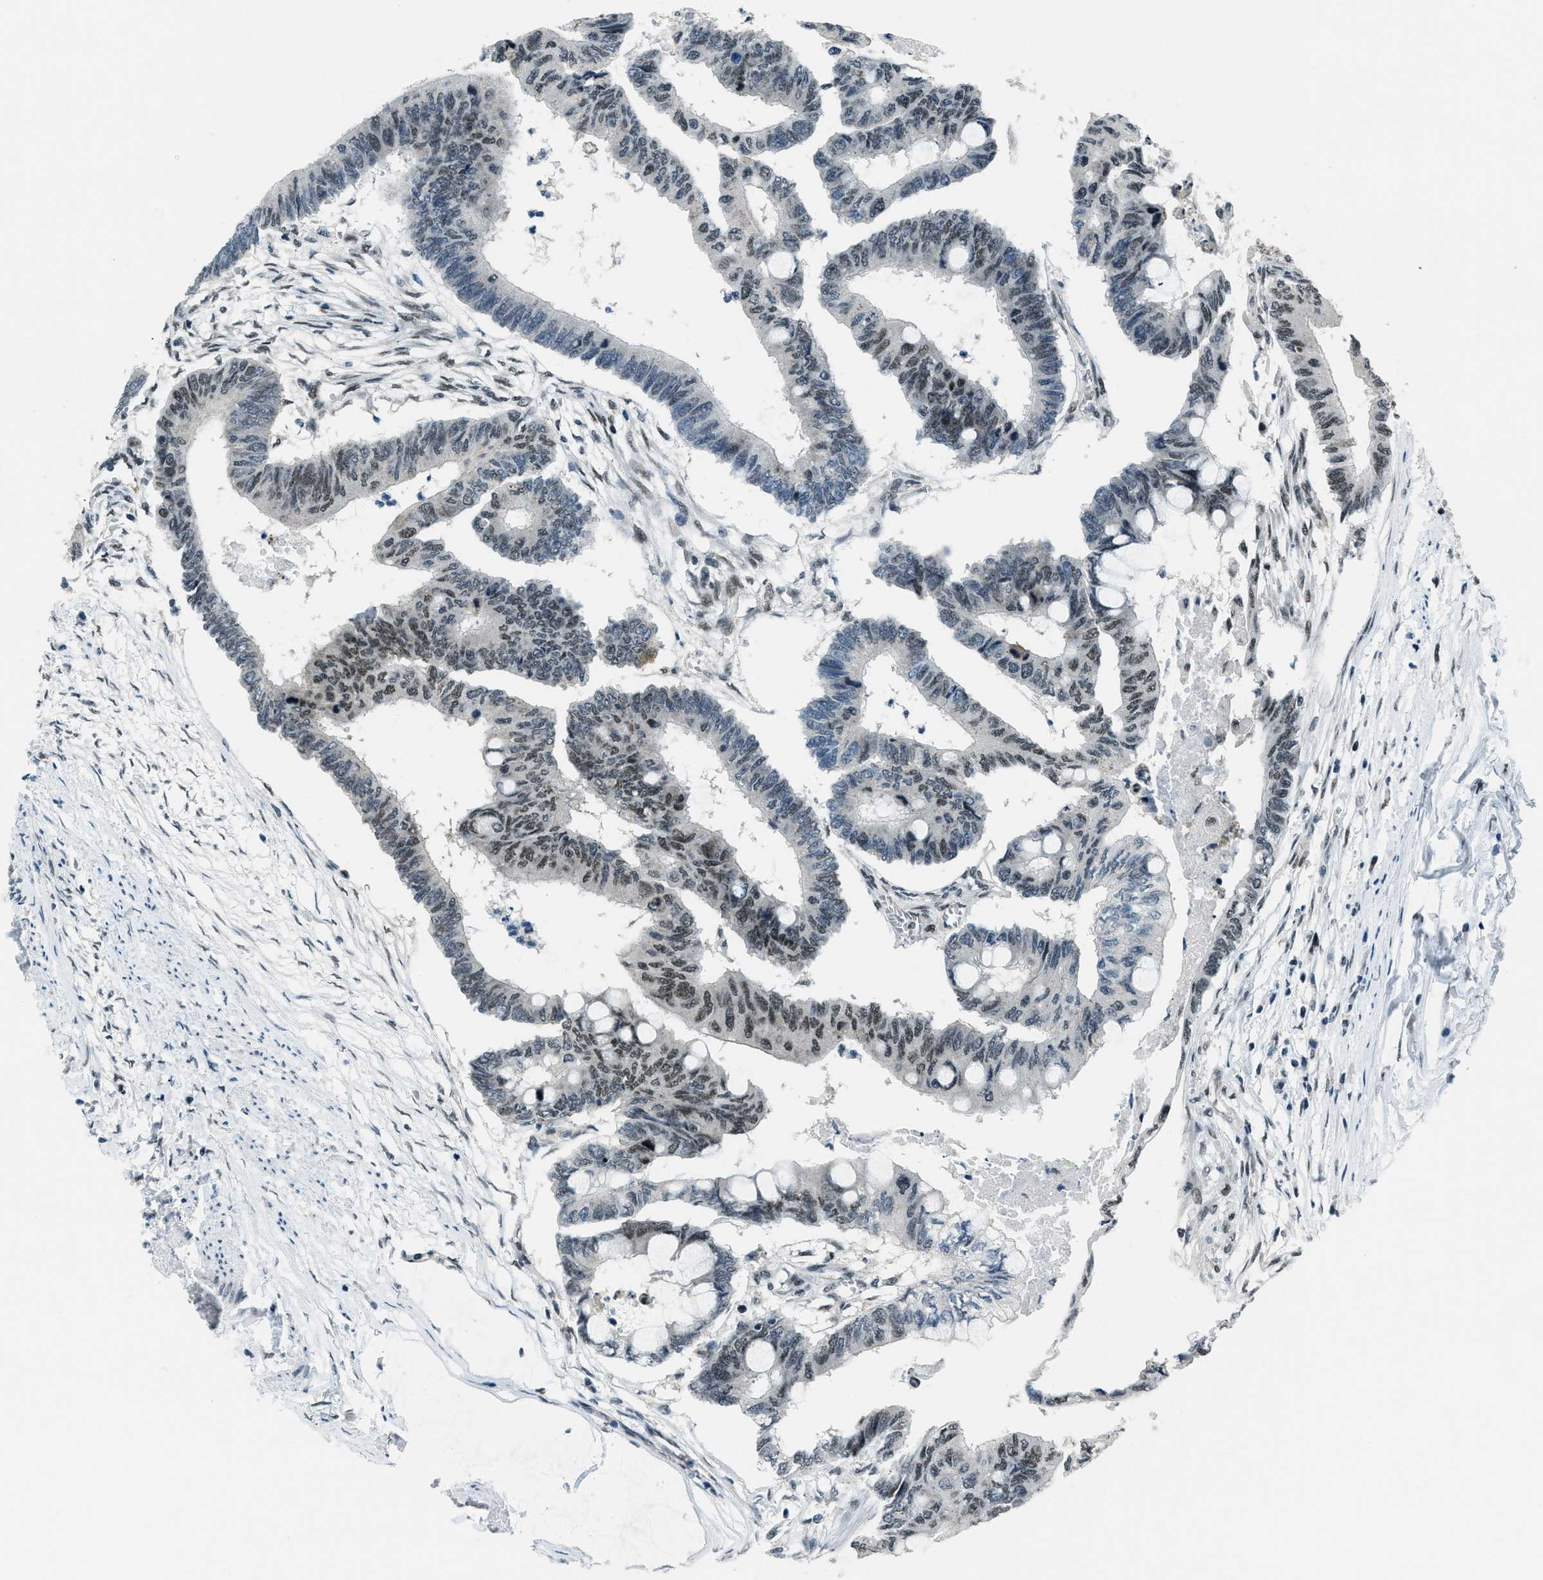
{"staining": {"intensity": "moderate", "quantity": "<25%", "location": "nuclear"}, "tissue": "colorectal cancer", "cell_type": "Tumor cells", "image_type": "cancer", "snomed": [{"axis": "morphology", "description": "Normal tissue, NOS"}, {"axis": "morphology", "description": "Adenocarcinoma, NOS"}, {"axis": "topography", "description": "Rectum"}, {"axis": "topography", "description": "Peripheral nerve tissue"}], "caption": "IHC (DAB (3,3'-diaminobenzidine)) staining of human adenocarcinoma (colorectal) exhibits moderate nuclear protein expression in about <25% of tumor cells. IHC stains the protein in brown and the nuclei are stained blue.", "gene": "KLF6", "patient": {"sex": "male", "age": 92}}